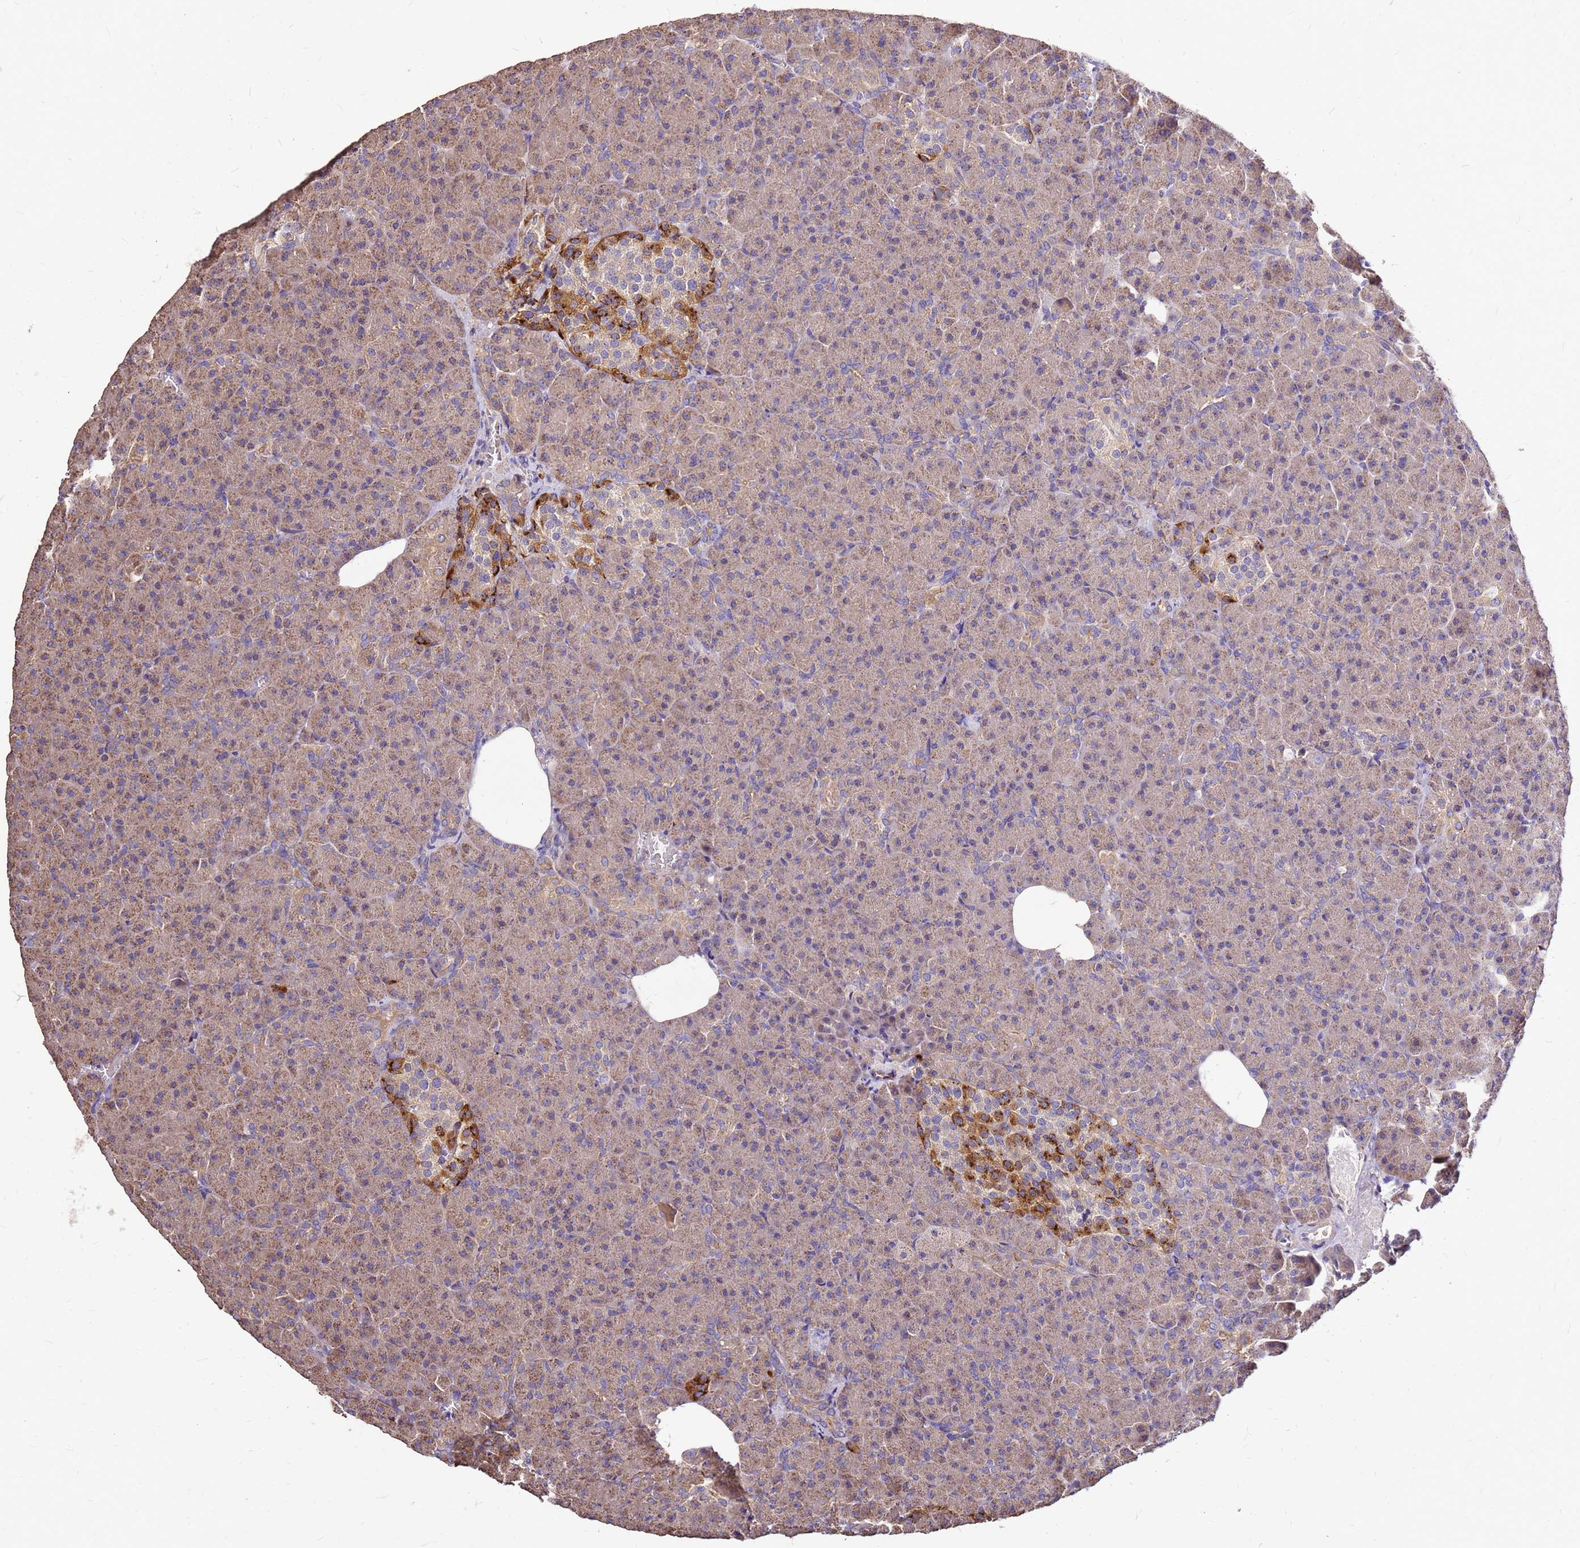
{"staining": {"intensity": "moderate", "quantity": ">75%", "location": "cytoplasmic/membranous"}, "tissue": "pancreas", "cell_type": "Exocrine glandular cells", "image_type": "normal", "snomed": [{"axis": "morphology", "description": "Normal tissue, NOS"}, {"axis": "topography", "description": "Pancreas"}], "caption": "Brown immunohistochemical staining in unremarkable pancreas reveals moderate cytoplasmic/membranous staining in approximately >75% of exocrine glandular cells.", "gene": "EXD3", "patient": {"sex": "female", "age": 74}}